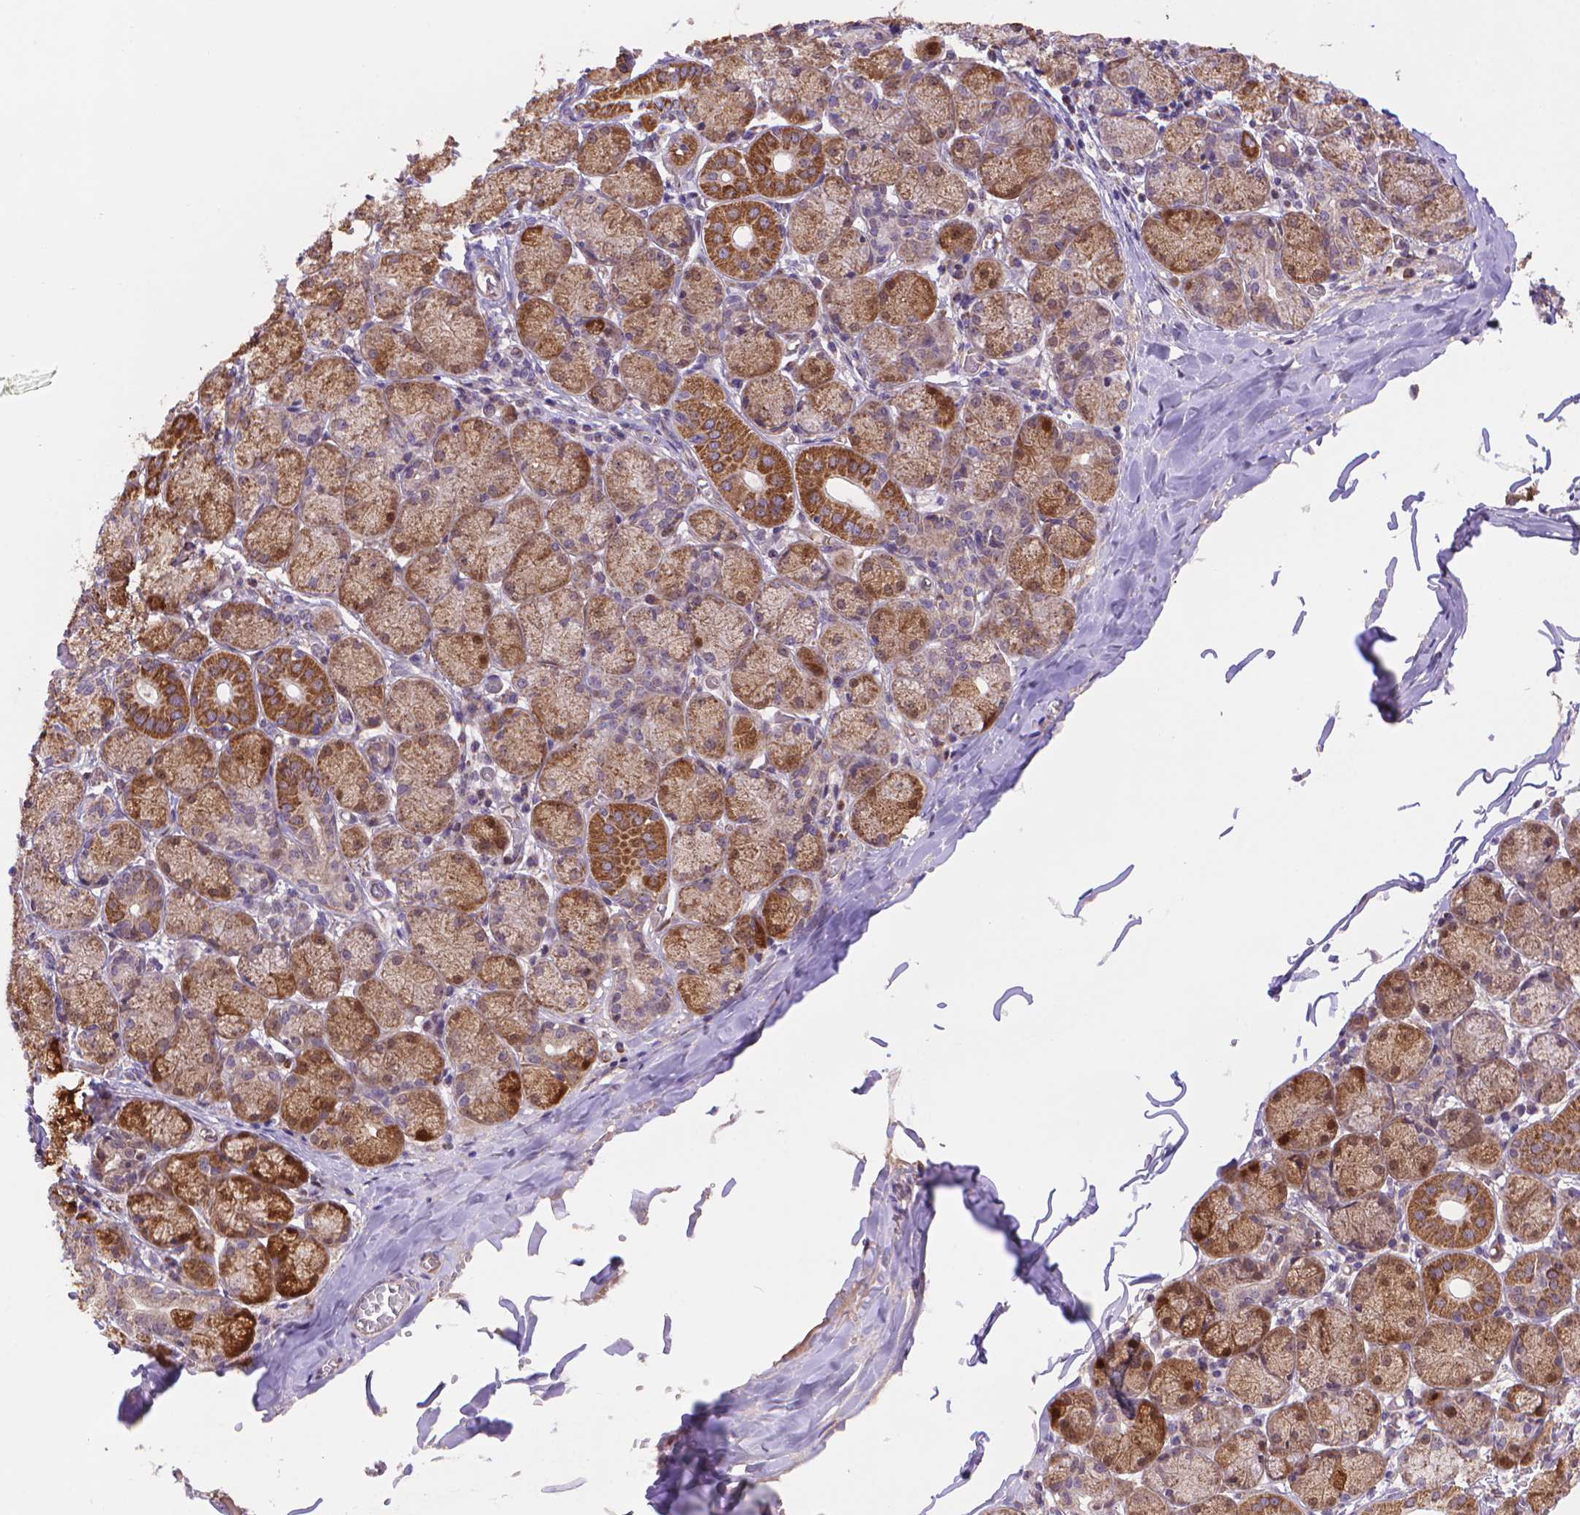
{"staining": {"intensity": "strong", "quantity": ">75%", "location": "cytoplasmic/membranous"}, "tissue": "salivary gland", "cell_type": "Glandular cells", "image_type": "normal", "snomed": [{"axis": "morphology", "description": "Normal tissue, NOS"}, {"axis": "topography", "description": "Salivary gland"}, {"axis": "topography", "description": "Peripheral nerve tissue"}], "caption": "Salivary gland stained for a protein (brown) shows strong cytoplasmic/membranous positive staining in approximately >75% of glandular cells.", "gene": "CYYR1", "patient": {"sex": "female", "age": 24}}